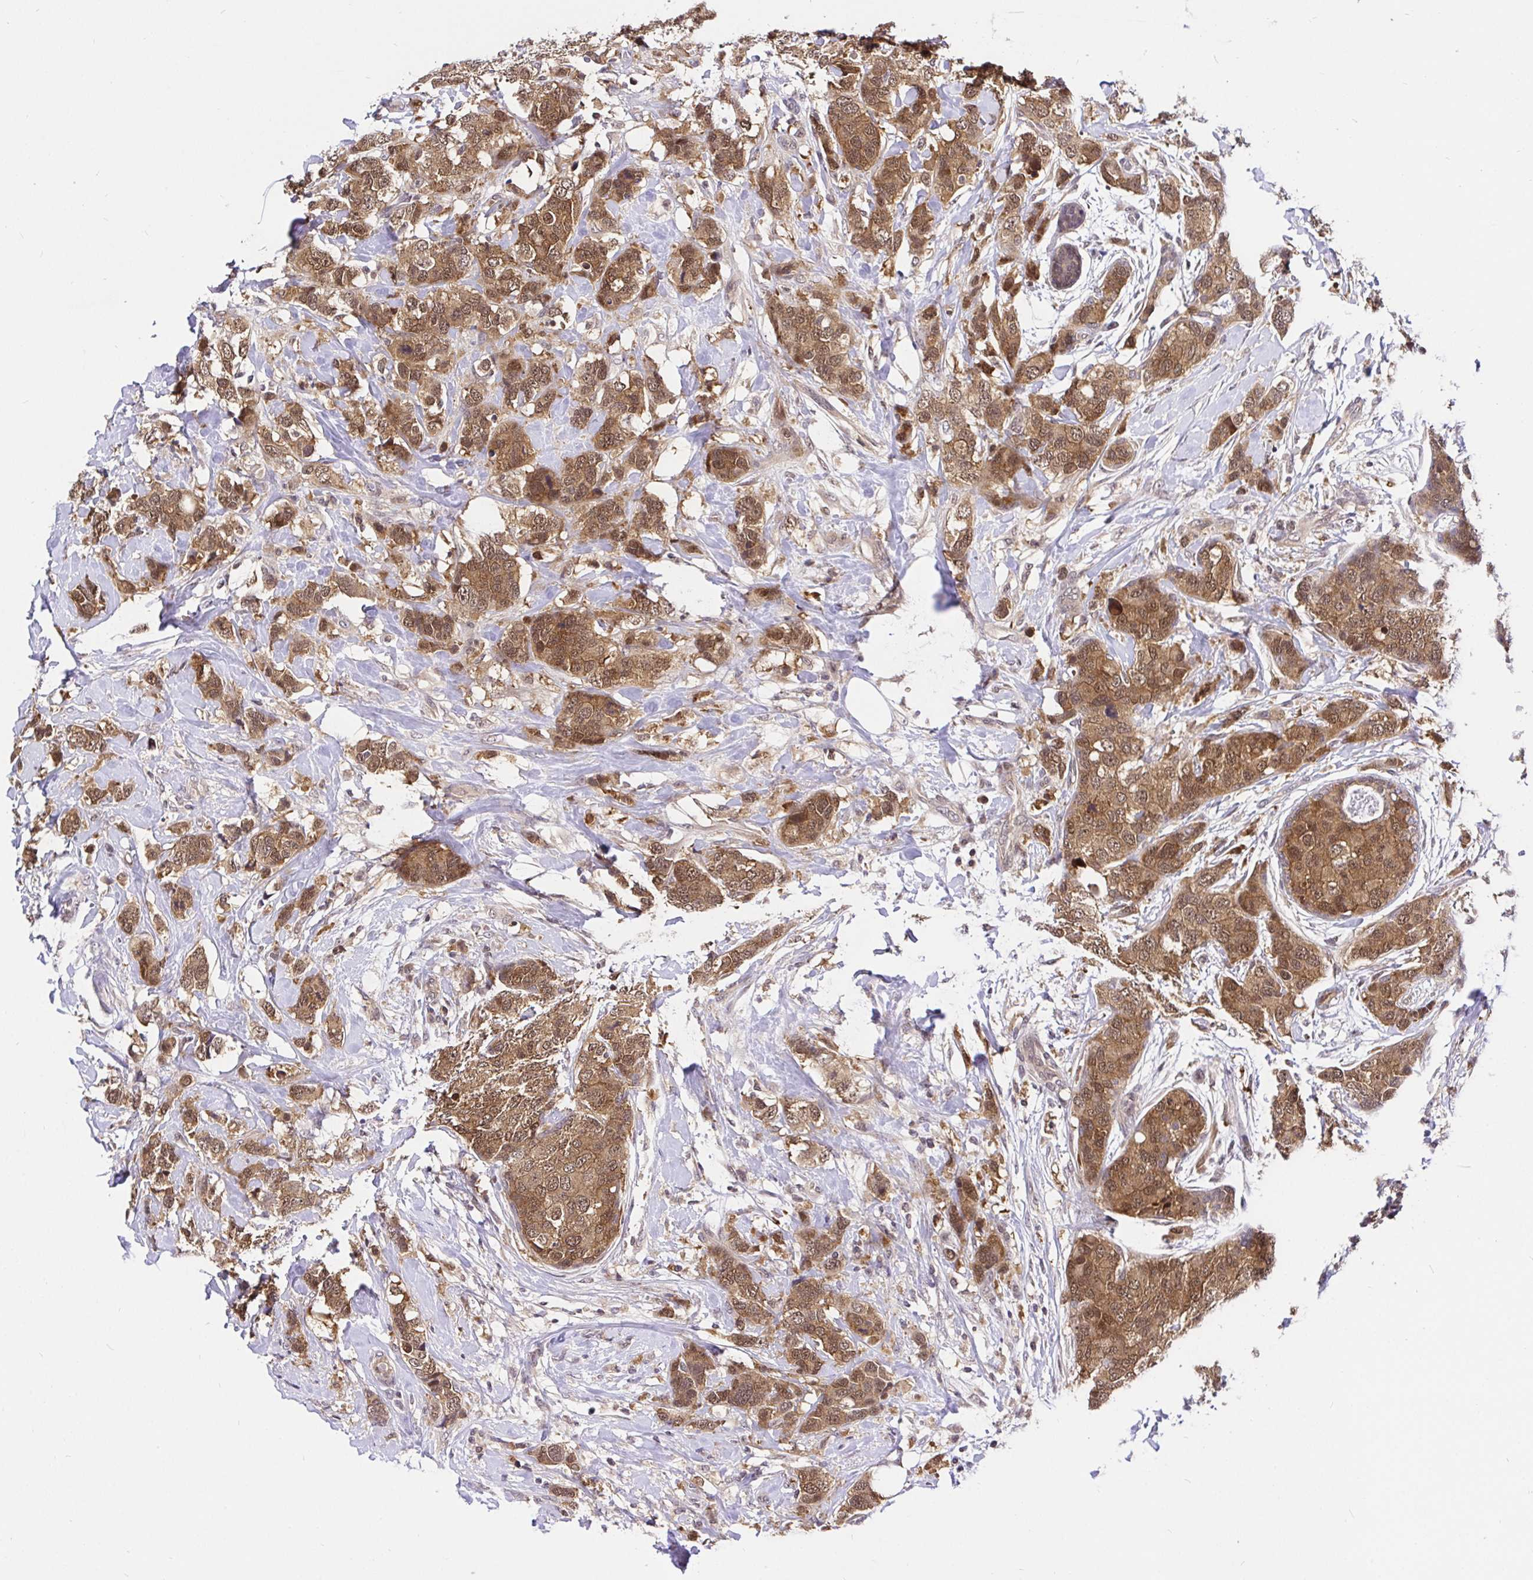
{"staining": {"intensity": "moderate", "quantity": ">75%", "location": "cytoplasmic/membranous,nuclear"}, "tissue": "breast cancer", "cell_type": "Tumor cells", "image_type": "cancer", "snomed": [{"axis": "morphology", "description": "Lobular carcinoma"}, {"axis": "topography", "description": "Breast"}], "caption": "Human lobular carcinoma (breast) stained for a protein (brown) shows moderate cytoplasmic/membranous and nuclear positive positivity in approximately >75% of tumor cells.", "gene": "UBE2M", "patient": {"sex": "female", "age": 59}}